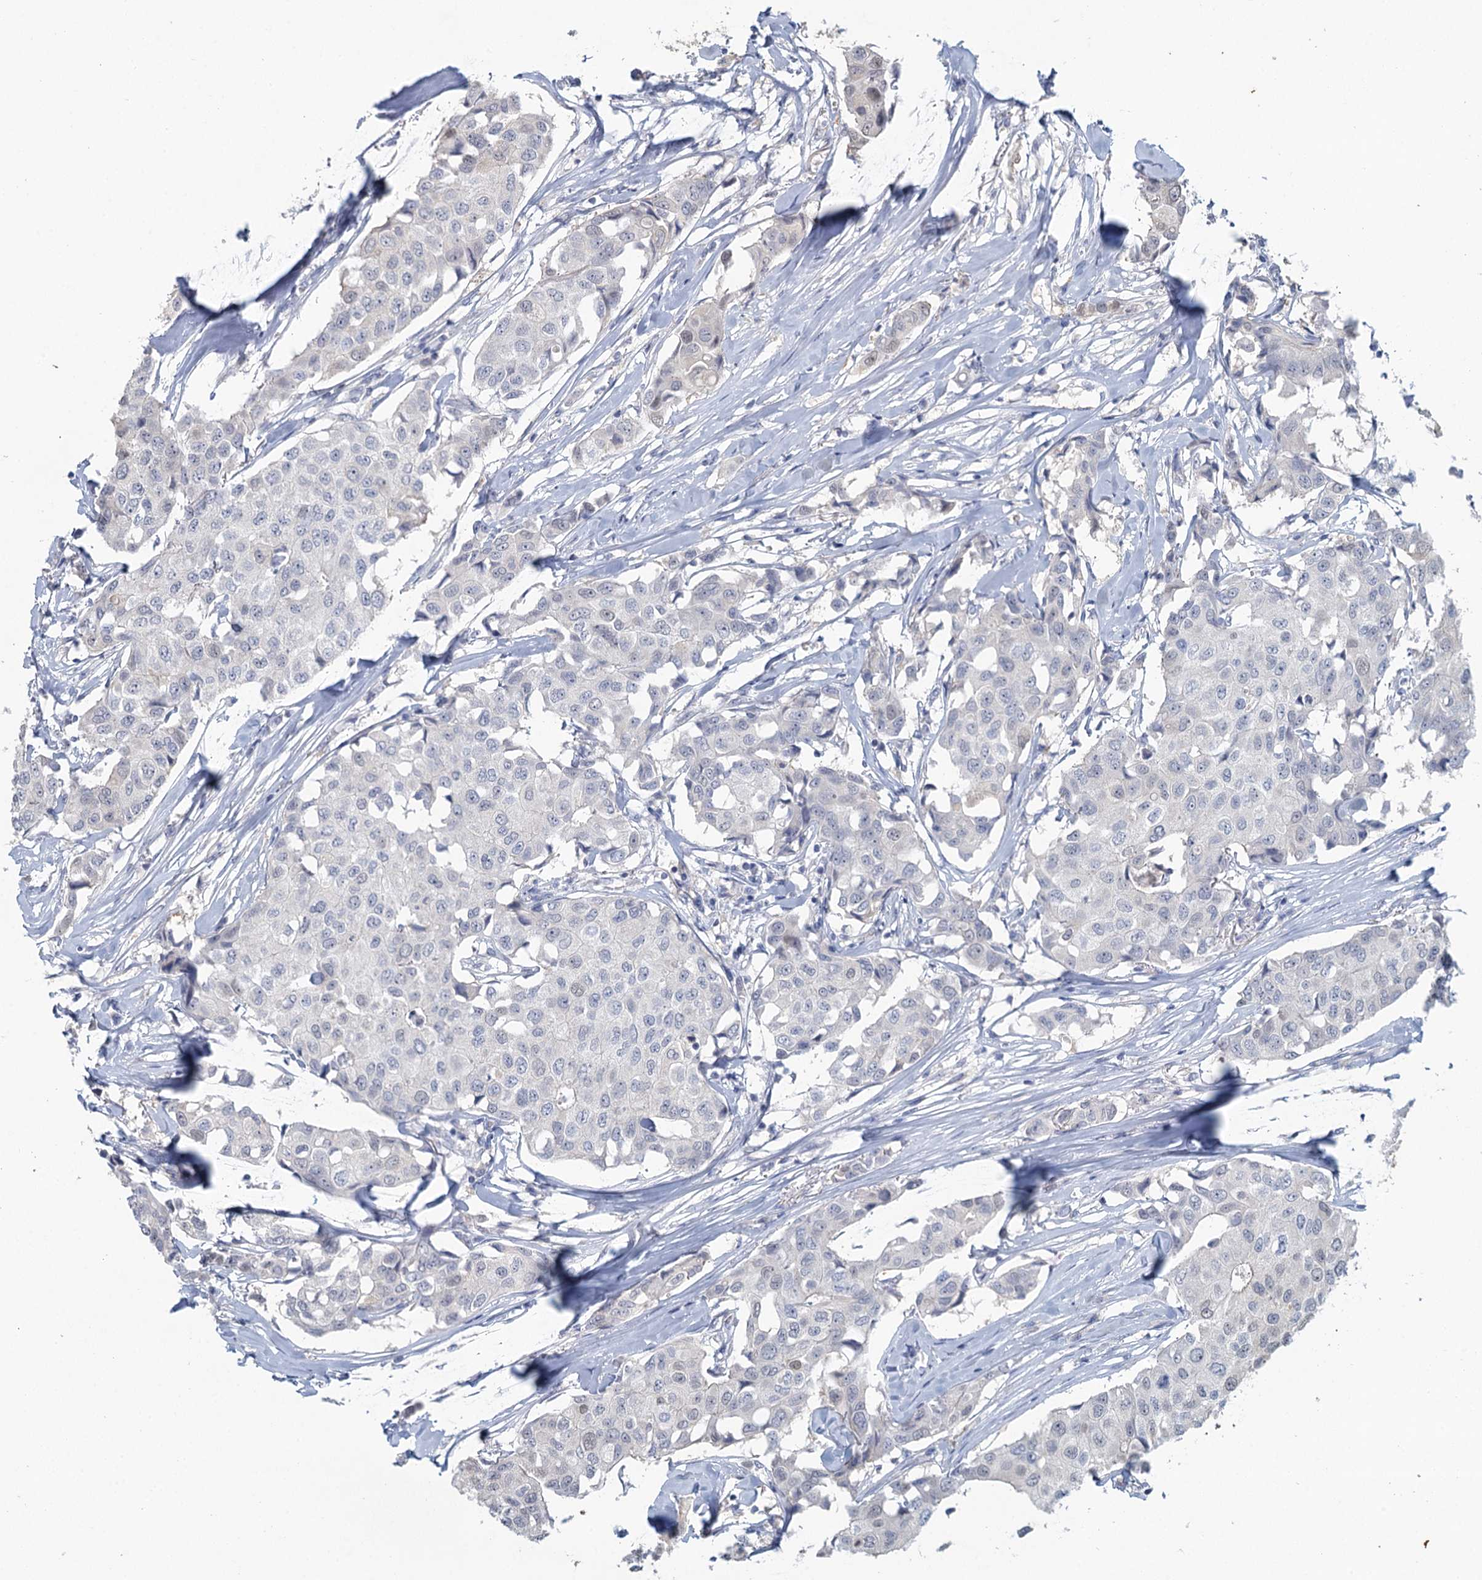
{"staining": {"intensity": "negative", "quantity": "none", "location": "none"}, "tissue": "breast cancer", "cell_type": "Tumor cells", "image_type": "cancer", "snomed": [{"axis": "morphology", "description": "Duct carcinoma"}, {"axis": "topography", "description": "Breast"}], "caption": "An IHC photomicrograph of breast cancer is shown. There is no staining in tumor cells of breast cancer.", "gene": "MYO7B", "patient": {"sex": "female", "age": 80}}